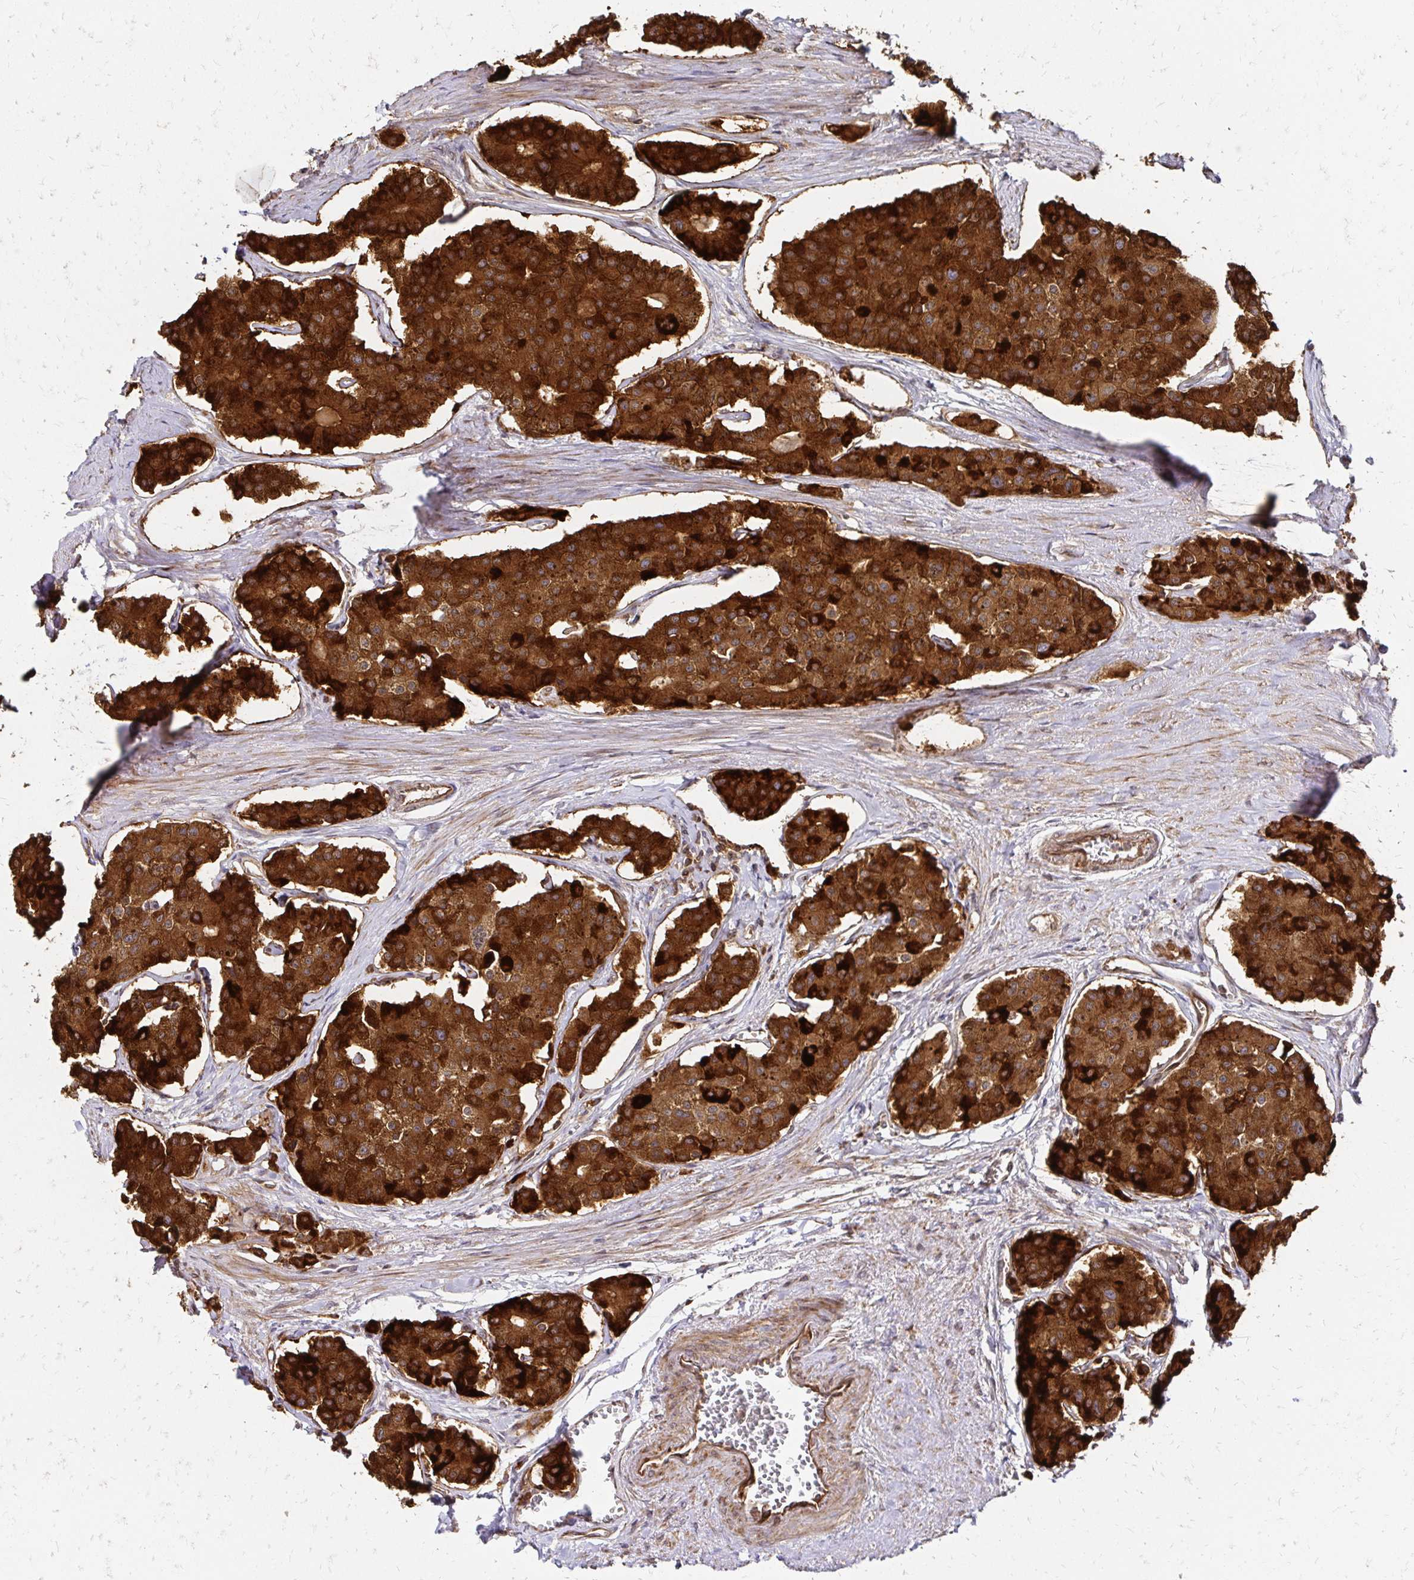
{"staining": {"intensity": "strong", "quantity": ">75%", "location": "cytoplasmic/membranous"}, "tissue": "carcinoid", "cell_type": "Tumor cells", "image_type": "cancer", "snomed": [{"axis": "morphology", "description": "Carcinoid, malignant, NOS"}, {"axis": "topography", "description": "Small intestine"}], "caption": "The image reveals immunohistochemical staining of malignant carcinoid. There is strong cytoplasmic/membranous positivity is appreciated in approximately >75% of tumor cells.", "gene": "ZW10", "patient": {"sex": "female", "age": 65}}